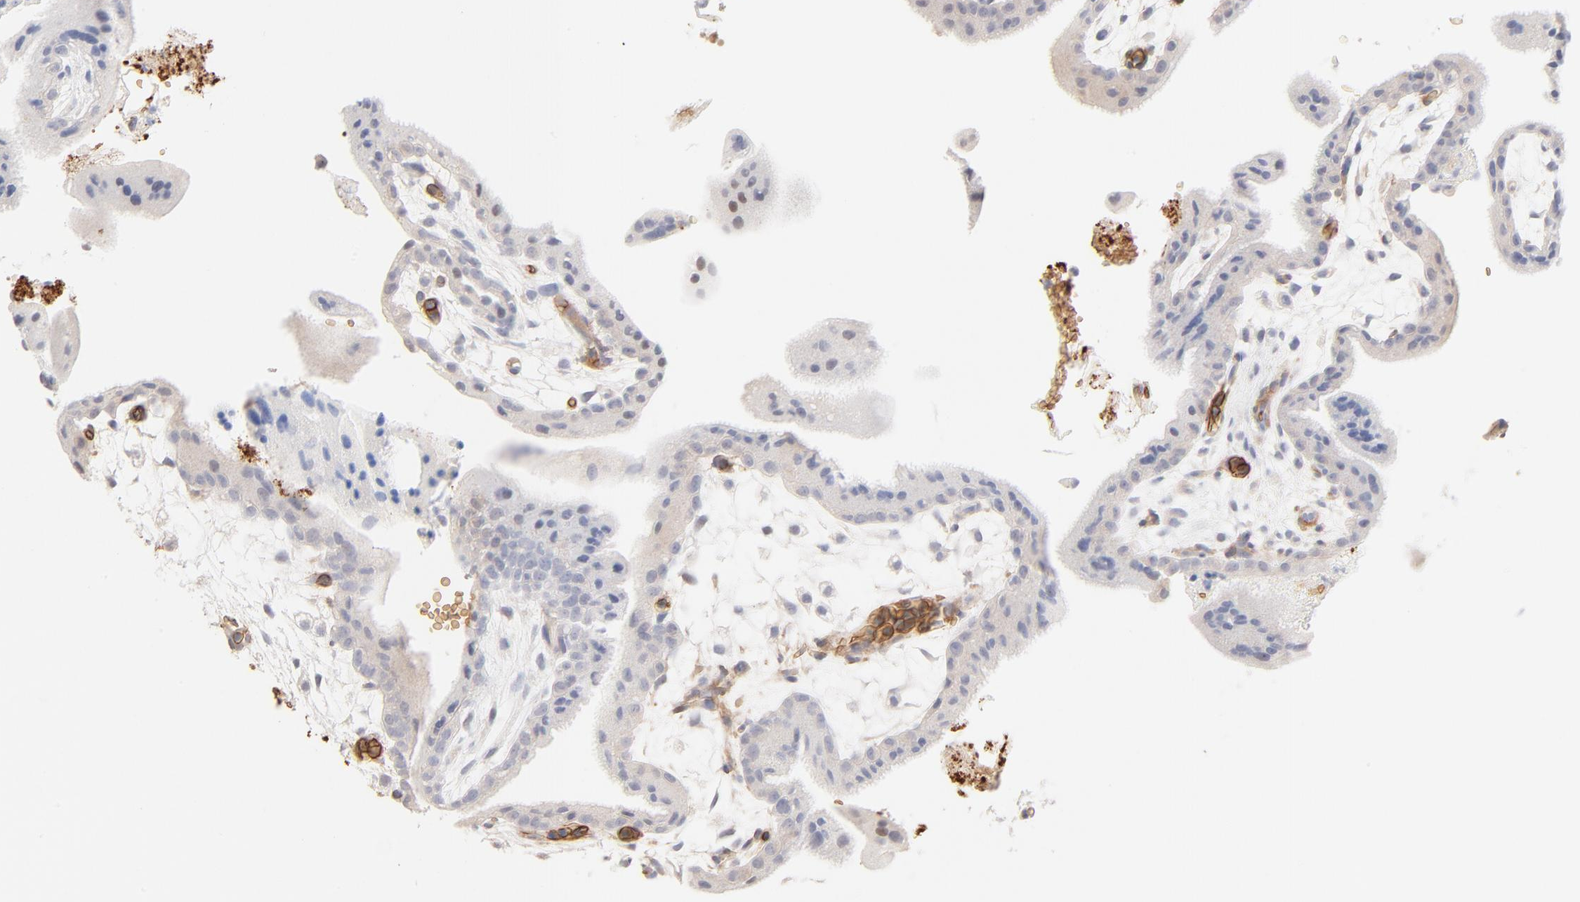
{"staining": {"intensity": "negative", "quantity": "none", "location": "none"}, "tissue": "placenta", "cell_type": "Decidual cells", "image_type": "normal", "snomed": [{"axis": "morphology", "description": "Normal tissue, NOS"}, {"axis": "topography", "description": "Placenta"}], "caption": "High power microscopy image of an immunohistochemistry (IHC) micrograph of benign placenta, revealing no significant staining in decidual cells.", "gene": "SPTB", "patient": {"sex": "female", "age": 35}}